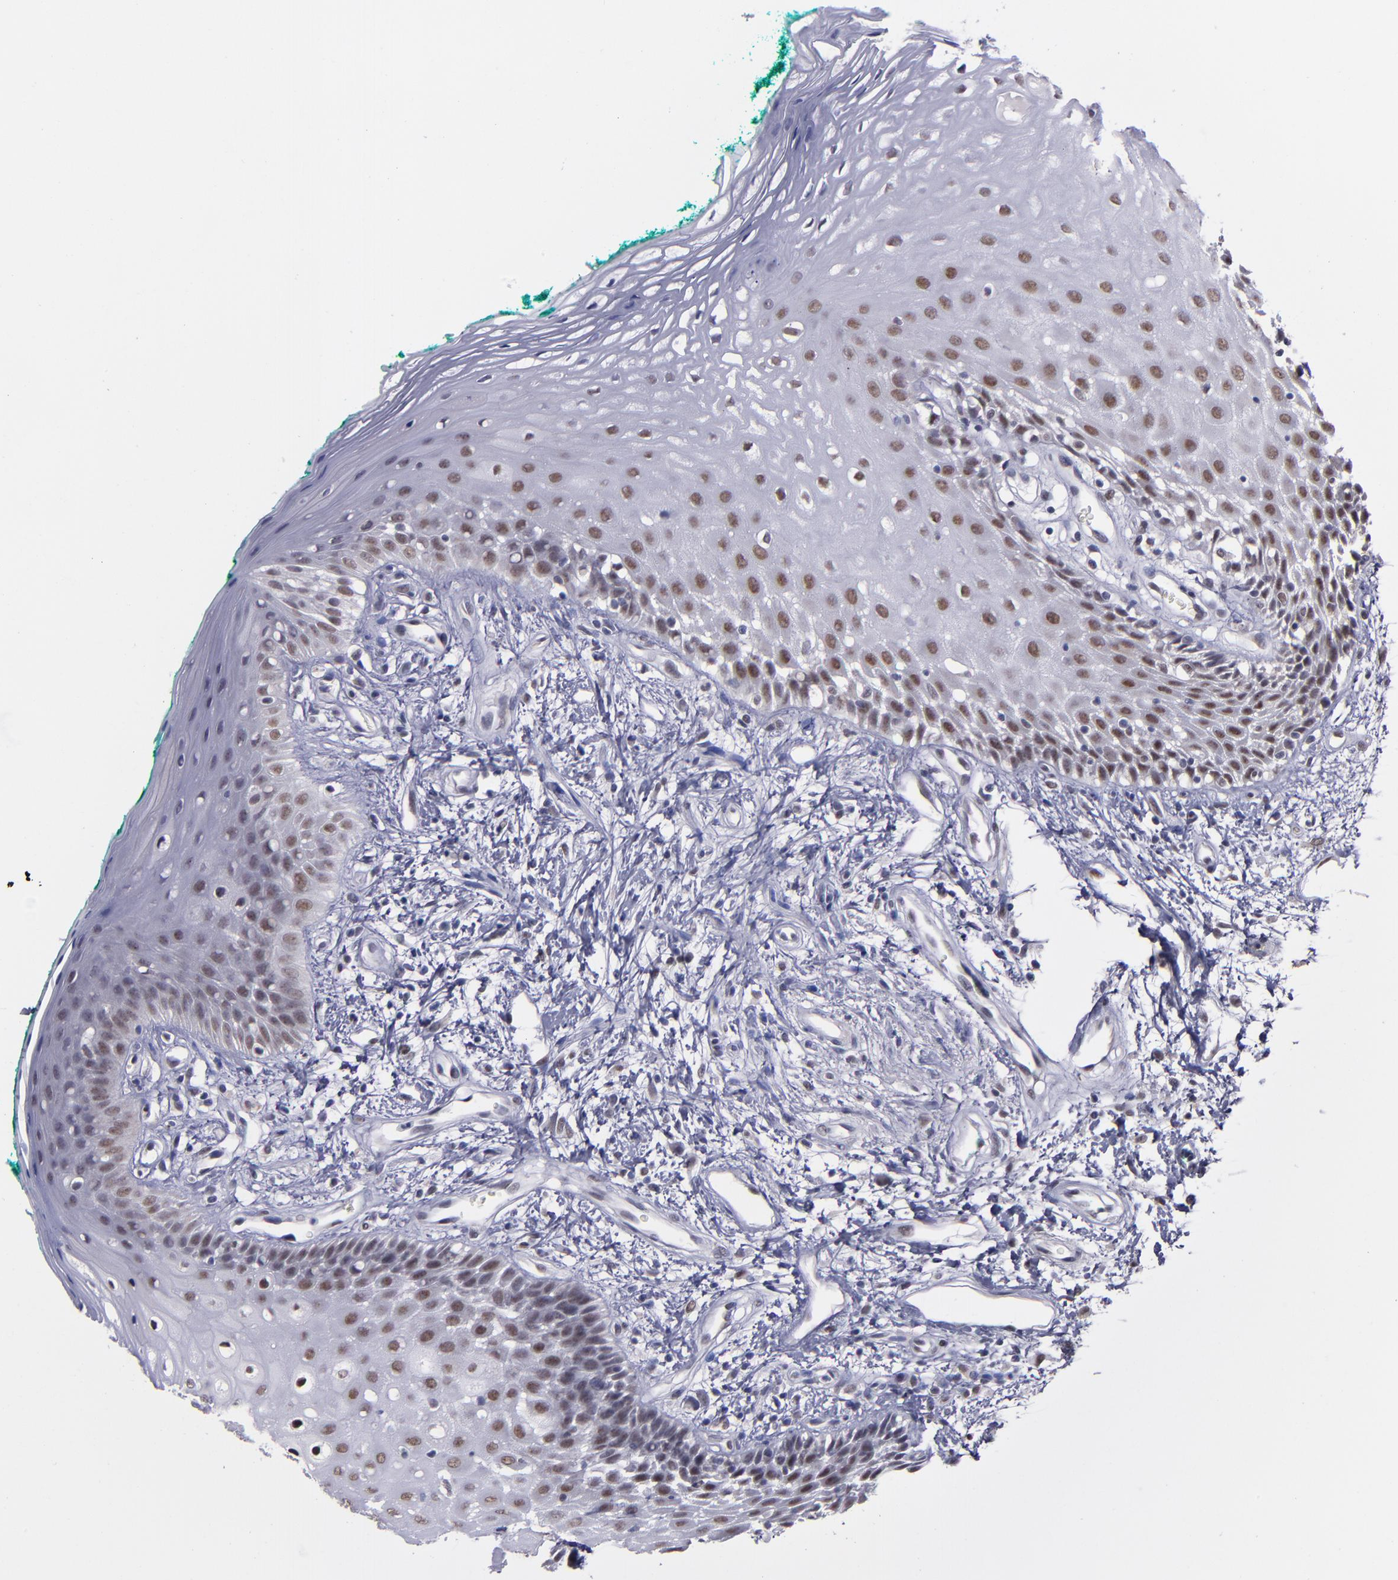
{"staining": {"intensity": "weak", "quantity": "25%-75%", "location": "nuclear"}, "tissue": "oral mucosa", "cell_type": "Squamous epithelial cells", "image_type": "normal", "snomed": [{"axis": "morphology", "description": "Normal tissue, NOS"}, {"axis": "morphology", "description": "Squamous cell carcinoma, NOS"}, {"axis": "topography", "description": "Skeletal muscle"}, {"axis": "topography", "description": "Oral tissue"}, {"axis": "topography", "description": "Head-Neck"}], "caption": "Brown immunohistochemical staining in unremarkable human oral mucosa displays weak nuclear staining in approximately 25%-75% of squamous epithelial cells.", "gene": "OTUB2", "patient": {"sex": "female", "age": 84}}